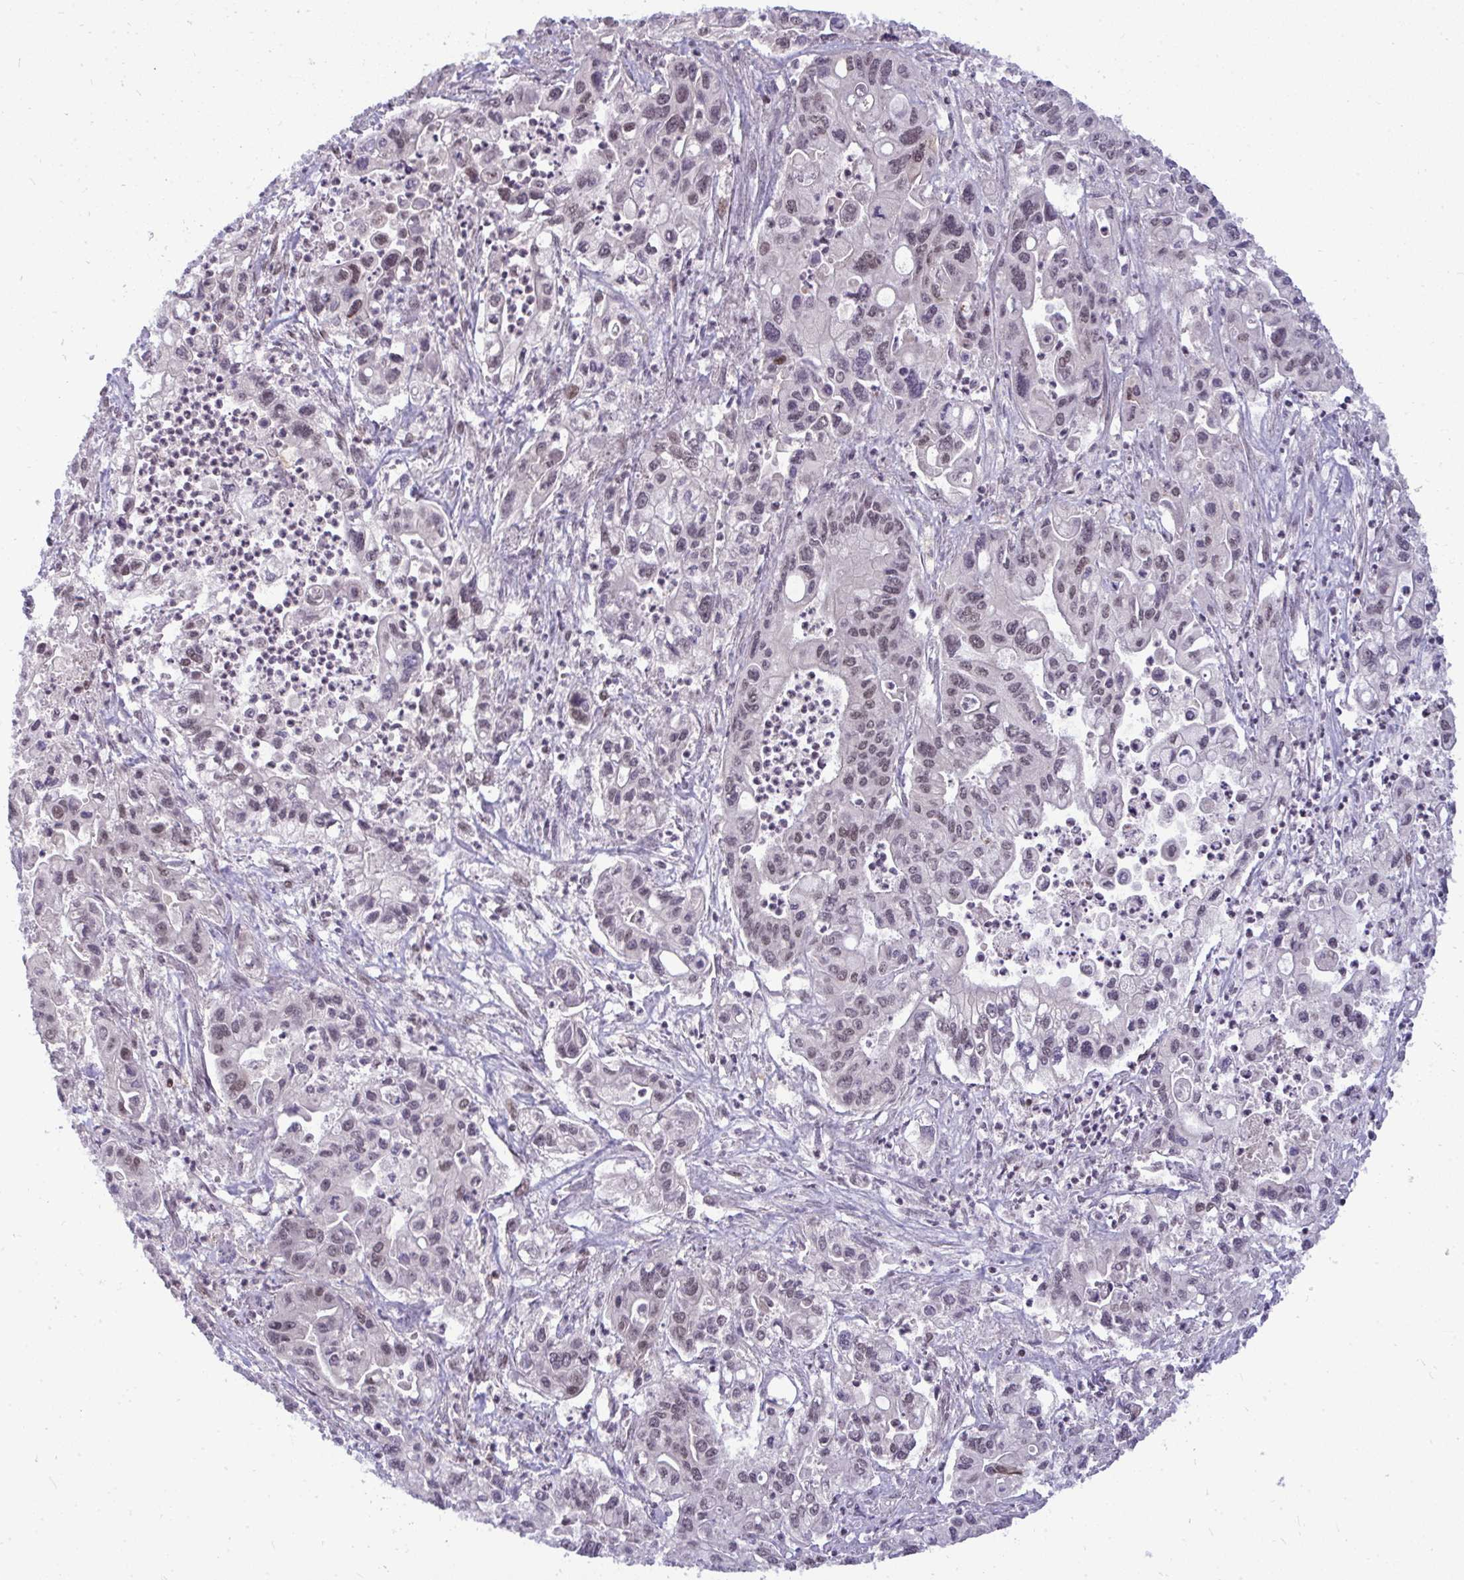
{"staining": {"intensity": "weak", "quantity": "<25%", "location": "nuclear"}, "tissue": "pancreatic cancer", "cell_type": "Tumor cells", "image_type": "cancer", "snomed": [{"axis": "morphology", "description": "Adenocarcinoma, NOS"}, {"axis": "topography", "description": "Pancreas"}], "caption": "This is a histopathology image of immunohistochemistry (IHC) staining of pancreatic adenocarcinoma, which shows no expression in tumor cells.", "gene": "JPT1", "patient": {"sex": "male", "age": 62}}